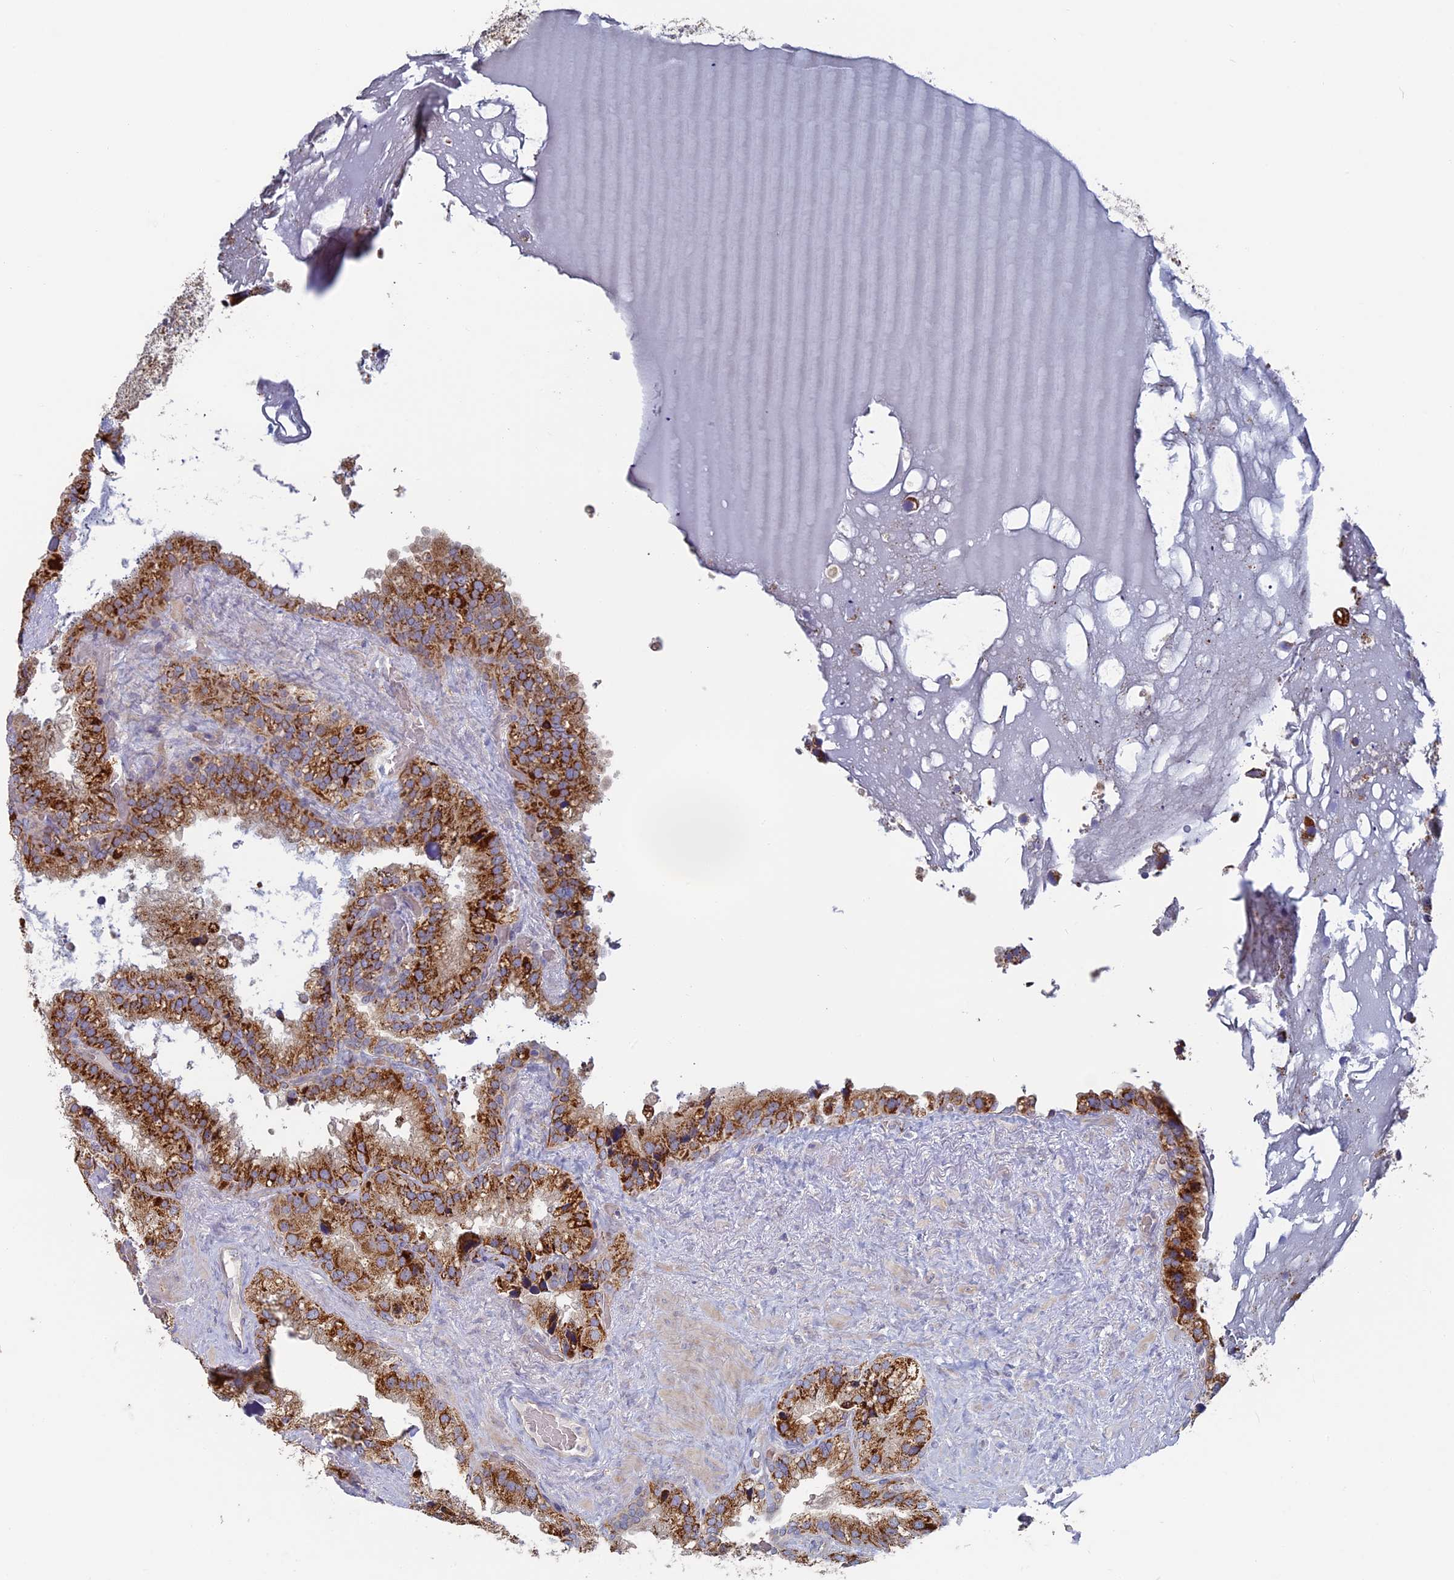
{"staining": {"intensity": "moderate", "quantity": ">75%", "location": "cytoplasmic/membranous"}, "tissue": "seminal vesicle", "cell_type": "Glandular cells", "image_type": "normal", "snomed": [{"axis": "morphology", "description": "Normal tissue, NOS"}, {"axis": "topography", "description": "Prostate"}, {"axis": "topography", "description": "Seminal veicle"}], "caption": "Brown immunohistochemical staining in unremarkable seminal vesicle exhibits moderate cytoplasmic/membranous staining in about >75% of glandular cells.", "gene": "TBC1D30", "patient": {"sex": "male", "age": 68}}